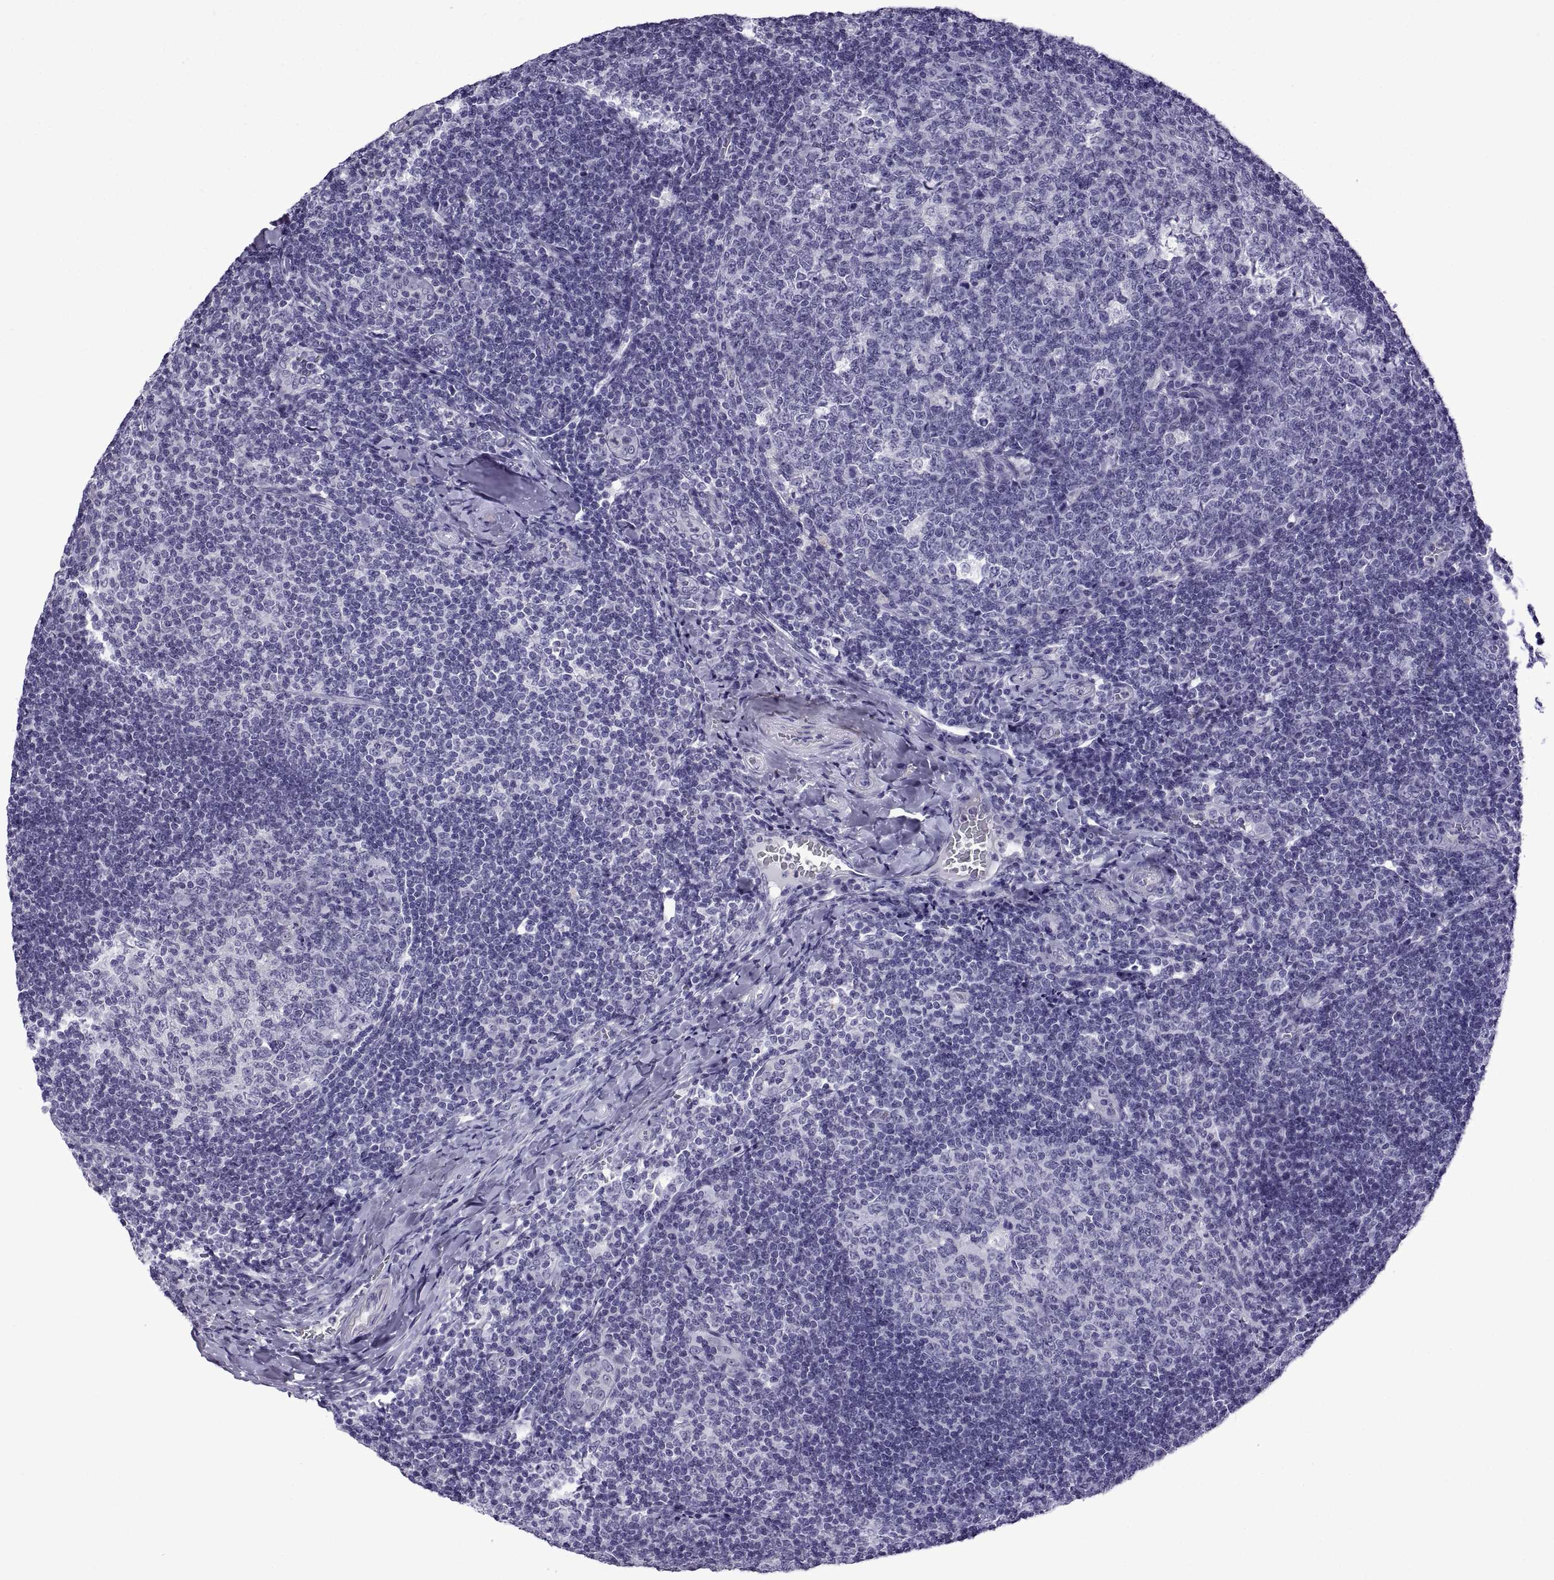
{"staining": {"intensity": "negative", "quantity": "none", "location": "none"}, "tissue": "tonsil", "cell_type": "Germinal center cells", "image_type": "normal", "snomed": [{"axis": "morphology", "description": "Normal tissue, NOS"}, {"axis": "topography", "description": "Tonsil"}], "caption": "DAB (3,3'-diaminobenzidine) immunohistochemical staining of unremarkable human tonsil reveals no significant staining in germinal center cells. (Stains: DAB (3,3'-diaminobenzidine) IHC with hematoxylin counter stain, Microscopy: brightfield microscopy at high magnification).", "gene": "C3orf22", "patient": {"sex": "male", "age": 17}}